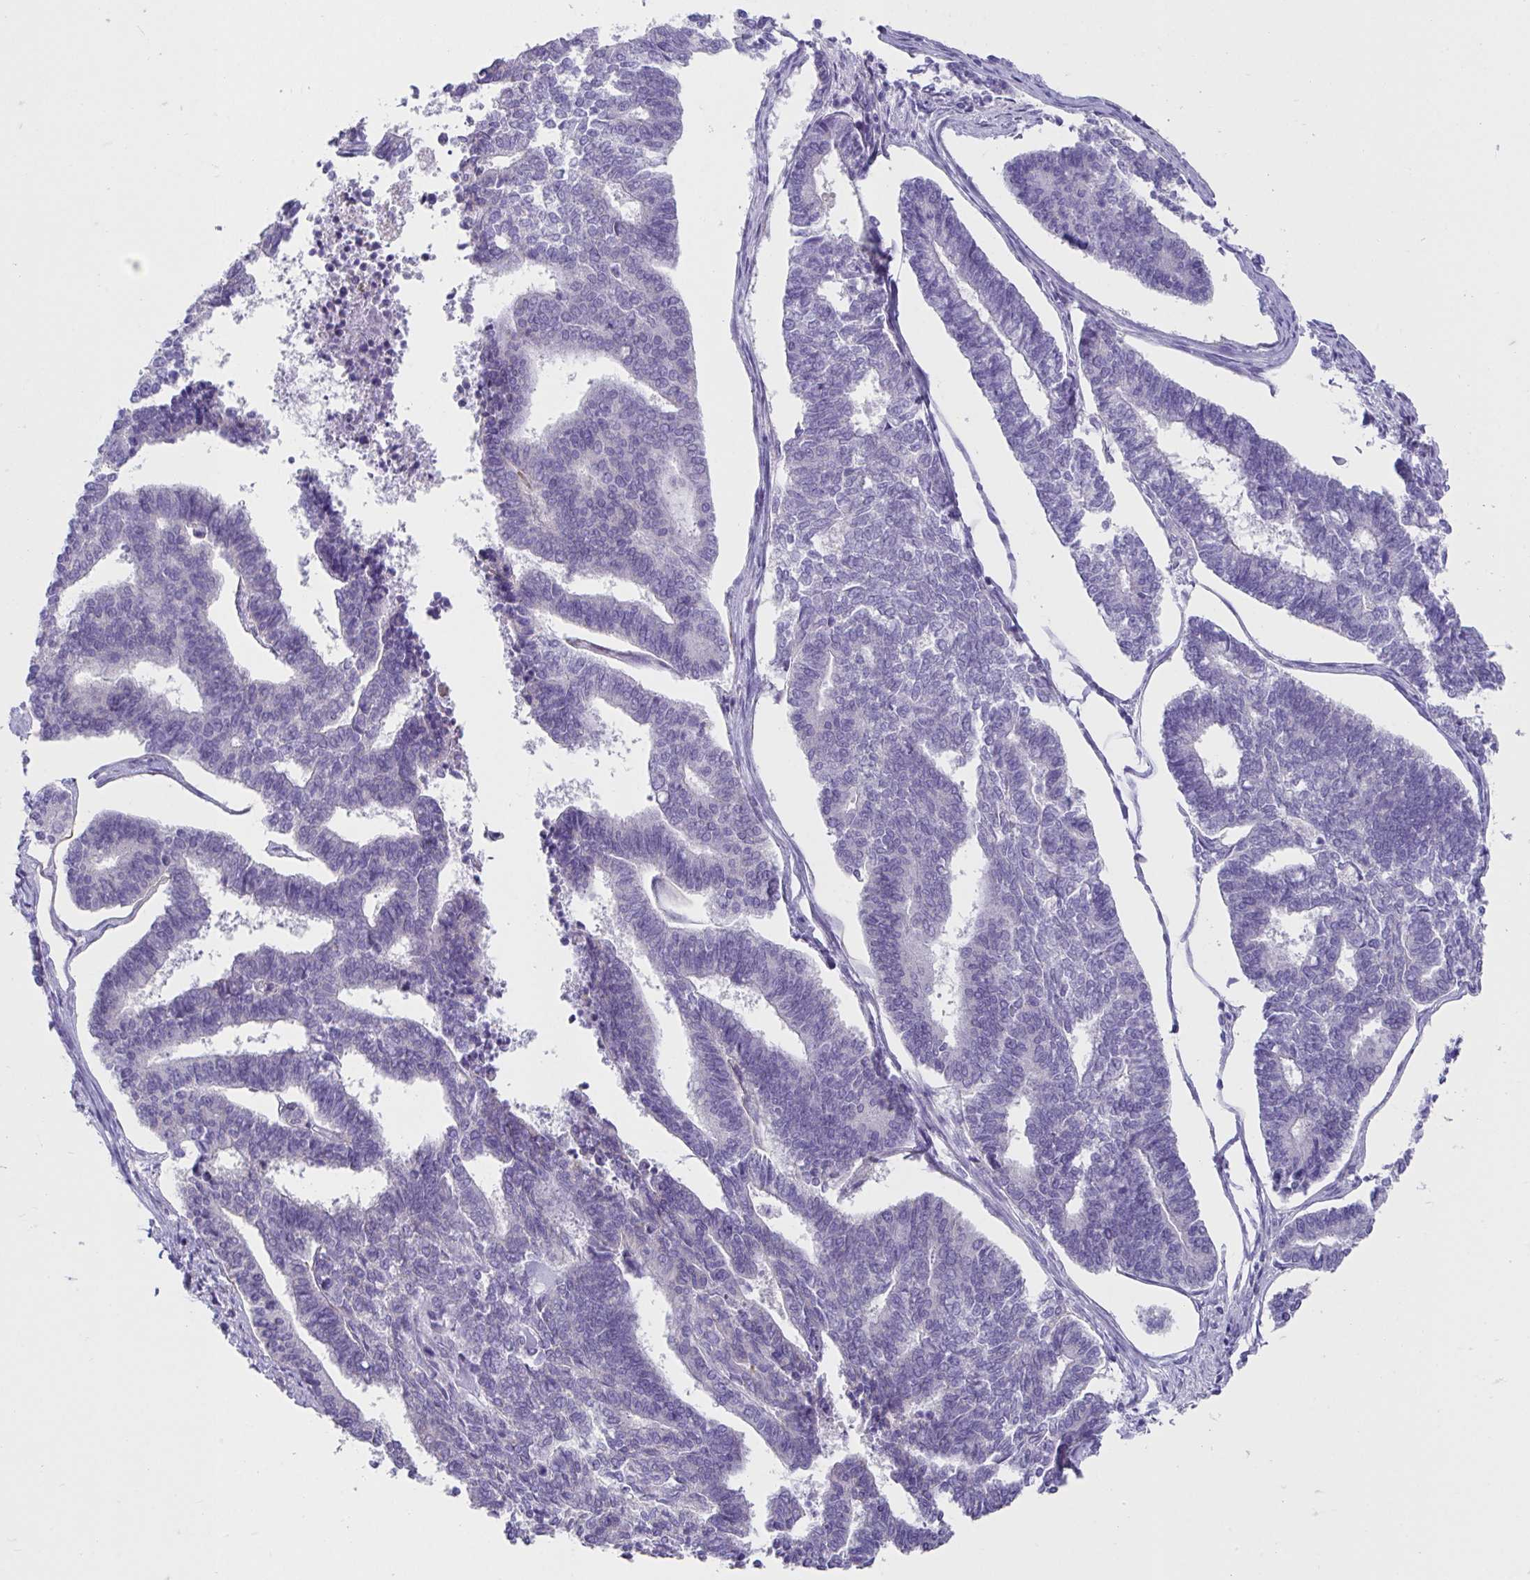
{"staining": {"intensity": "negative", "quantity": "none", "location": "none"}, "tissue": "endometrial cancer", "cell_type": "Tumor cells", "image_type": "cancer", "snomed": [{"axis": "morphology", "description": "Adenocarcinoma, NOS"}, {"axis": "topography", "description": "Endometrium"}], "caption": "Tumor cells are negative for brown protein staining in endometrial cancer. (DAB (3,3'-diaminobenzidine) immunohistochemistry, high magnification).", "gene": "CXCR1", "patient": {"sex": "female", "age": 70}}